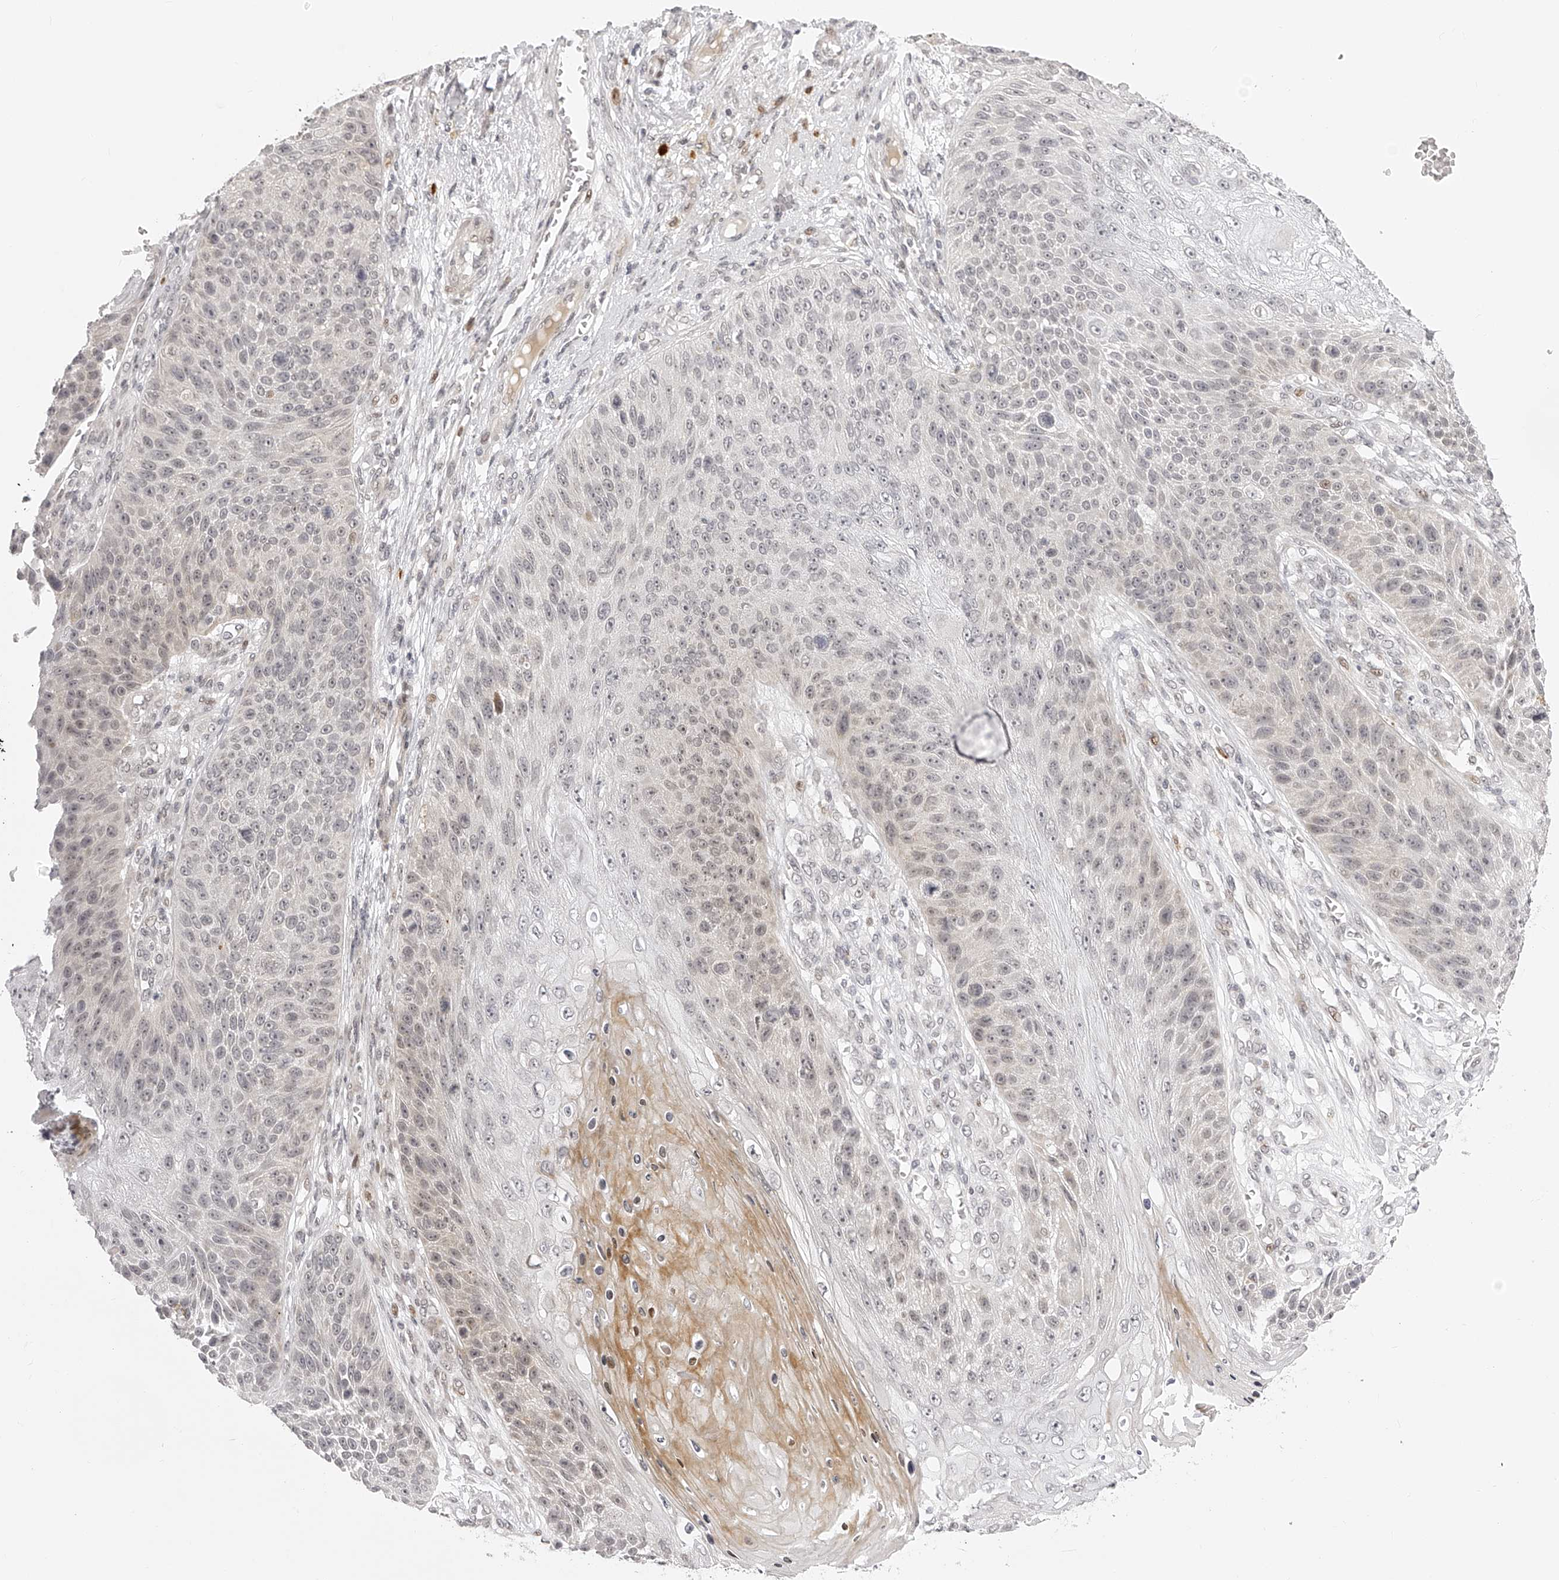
{"staining": {"intensity": "weak", "quantity": "<25%", "location": "nuclear"}, "tissue": "skin cancer", "cell_type": "Tumor cells", "image_type": "cancer", "snomed": [{"axis": "morphology", "description": "Squamous cell carcinoma, NOS"}, {"axis": "topography", "description": "Skin"}], "caption": "The immunohistochemistry (IHC) histopathology image has no significant expression in tumor cells of squamous cell carcinoma (skin) tissue.", "gene": "PLEKHG1", "patient": {"sex": "female", "age": 88}}